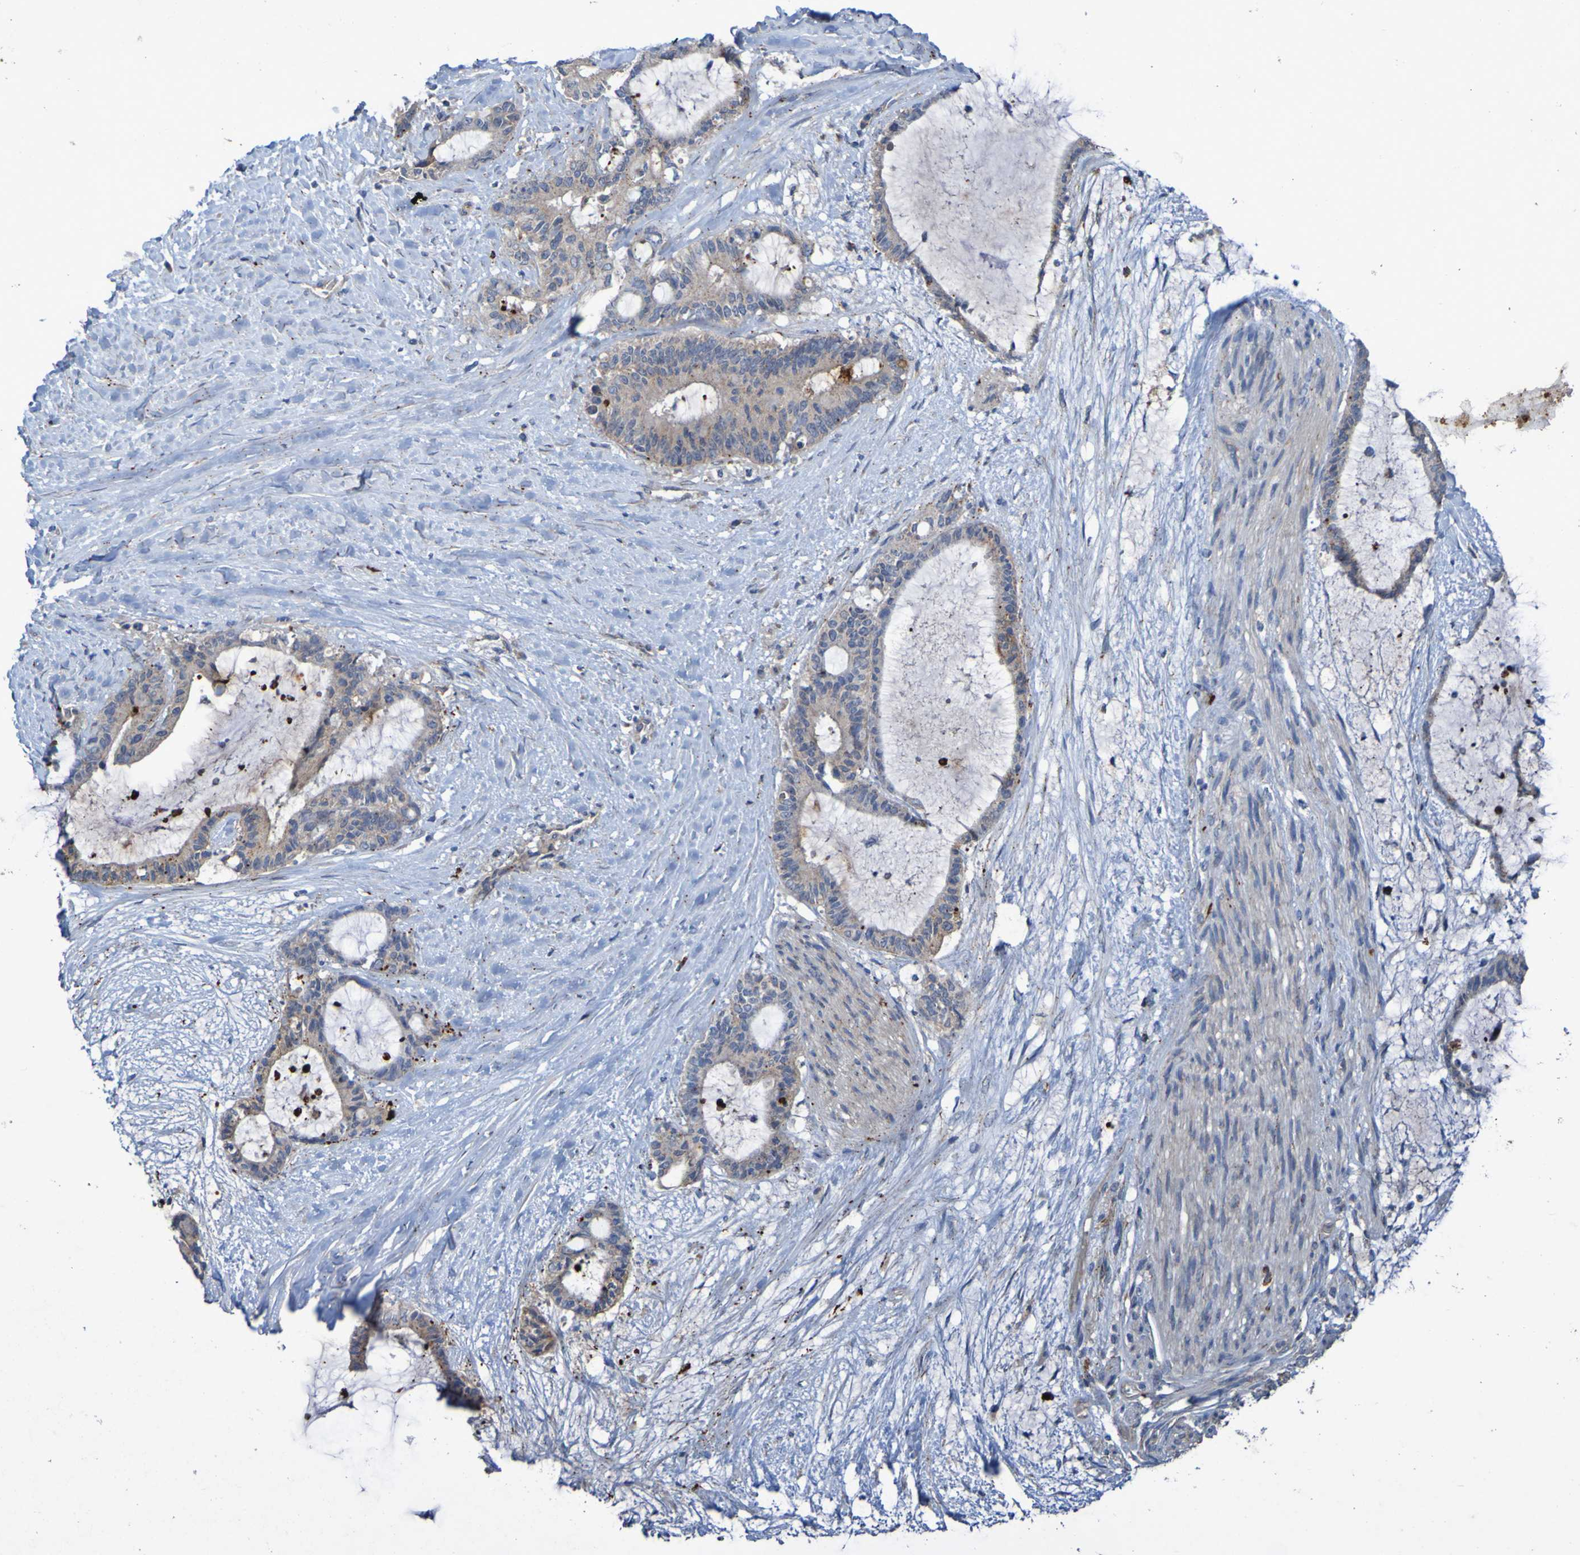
{"staining": {"intensity": "weak", "quantity": ">75%", "location": "cytoplasmic/membranous"}, "tissue": "liver cancer", "cell_type": "Tumor cells", "image_type": "cancer", "snomed": [{"axis": "morphology", "description": "Cholangiocarcinoma"}, {"axis": "topography", "description": "Liver"}], "caption": "The histopathology image reveals a brown stain indicating the presence of a protein in the cytoplasmic/membranous of tumor cells in cholangiocarcinoma (liver).", "gene": "ANGPT4", "patient": {"sex": "female", "age": 73}}